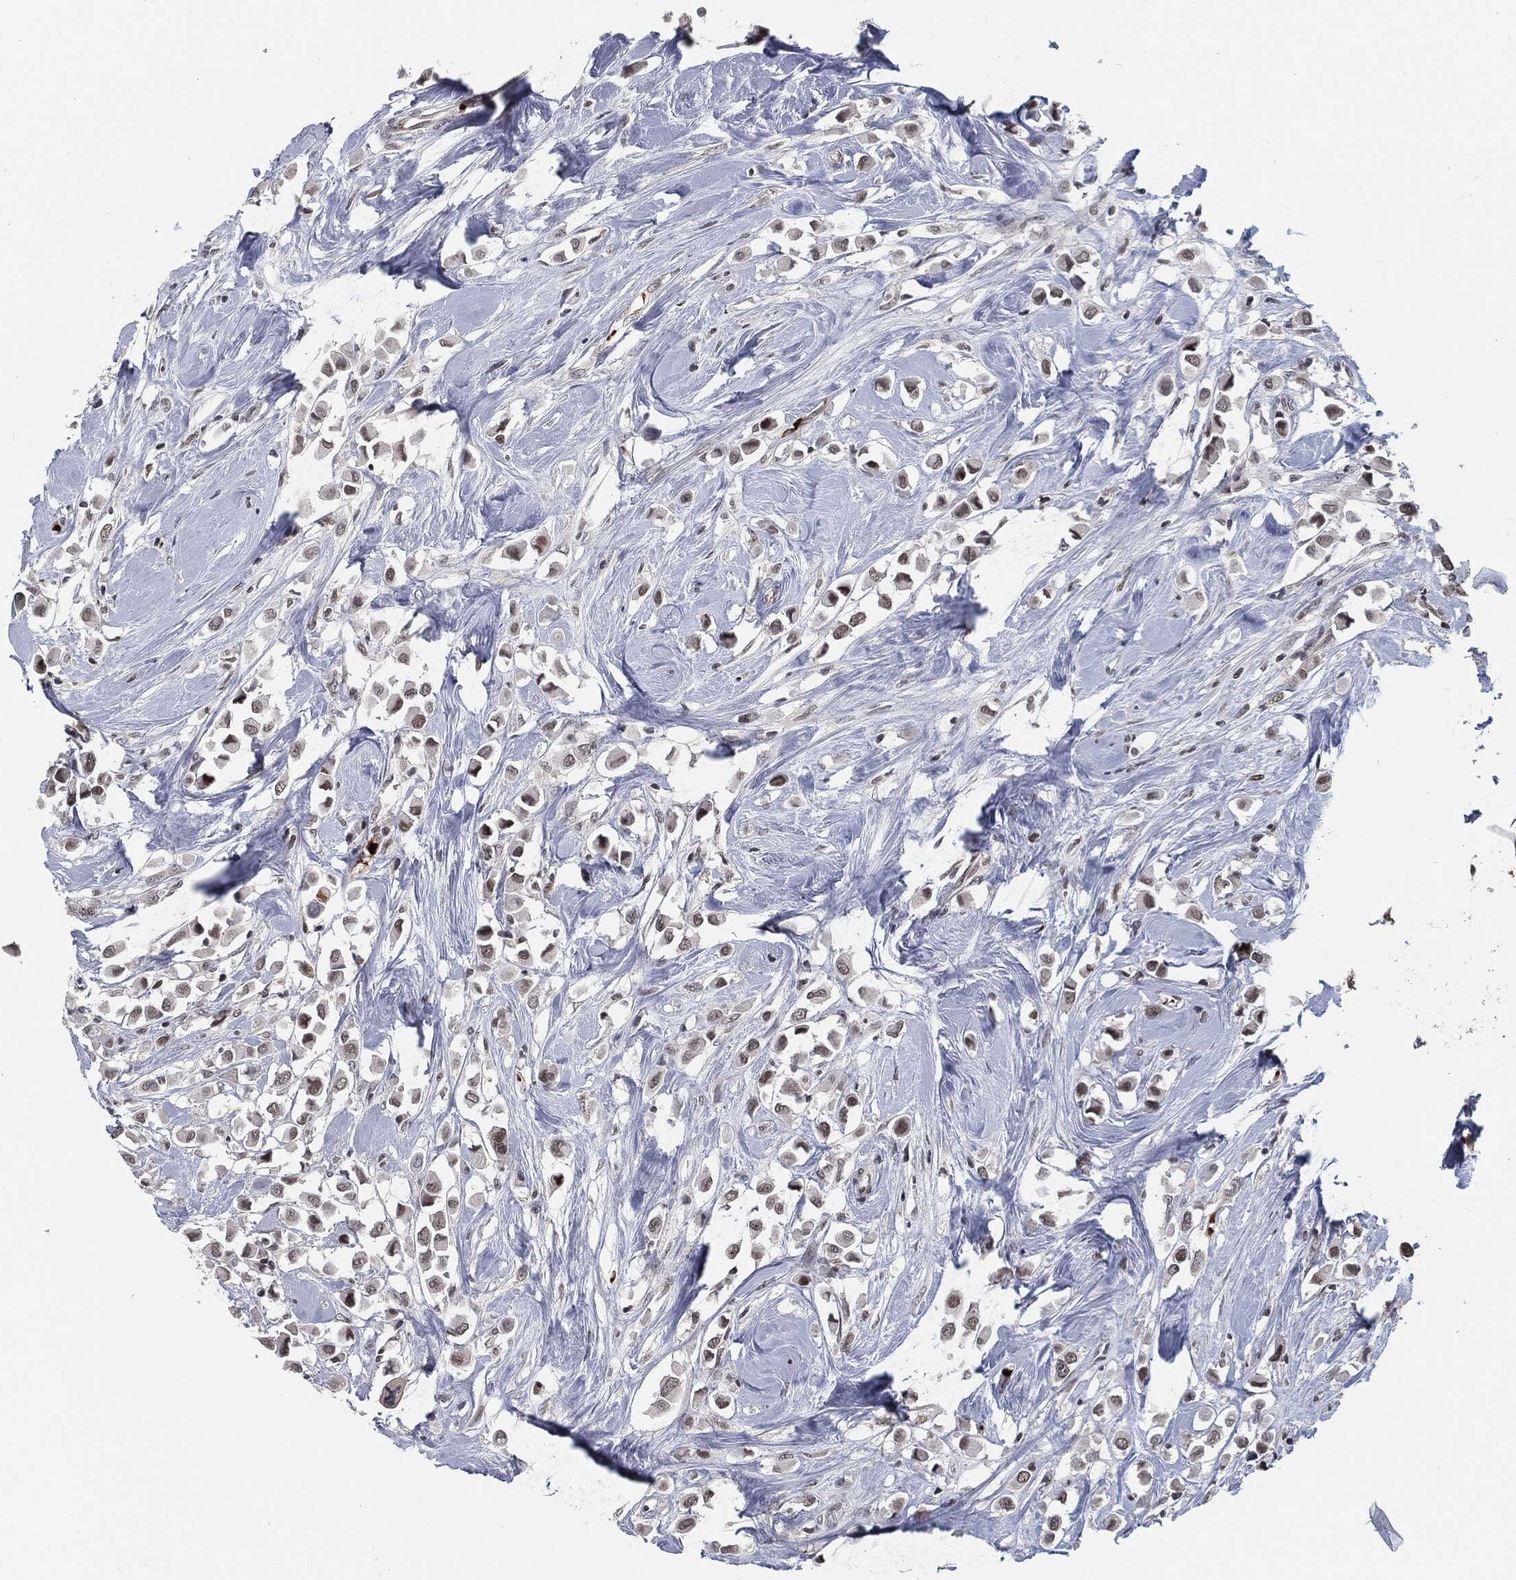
{"staining": {"intensity": "strong", "quantity": "<25%", "location": "nuclear"}, "tissue": "breast cancer", "cell_type": "Tumor cells", "image_type": "cancer", "snomed": [{"axis": "morphology", "description": "Duct carcinoma"}, {"axis": "topography", "description": "Breast"}], "caption": "Protein analysis of breast cancer tissue displays strong nuclear positivity in about <25% of tumor cells.", "gene": "ANXA1", "patient": {"sex": "female", "age": 61}}